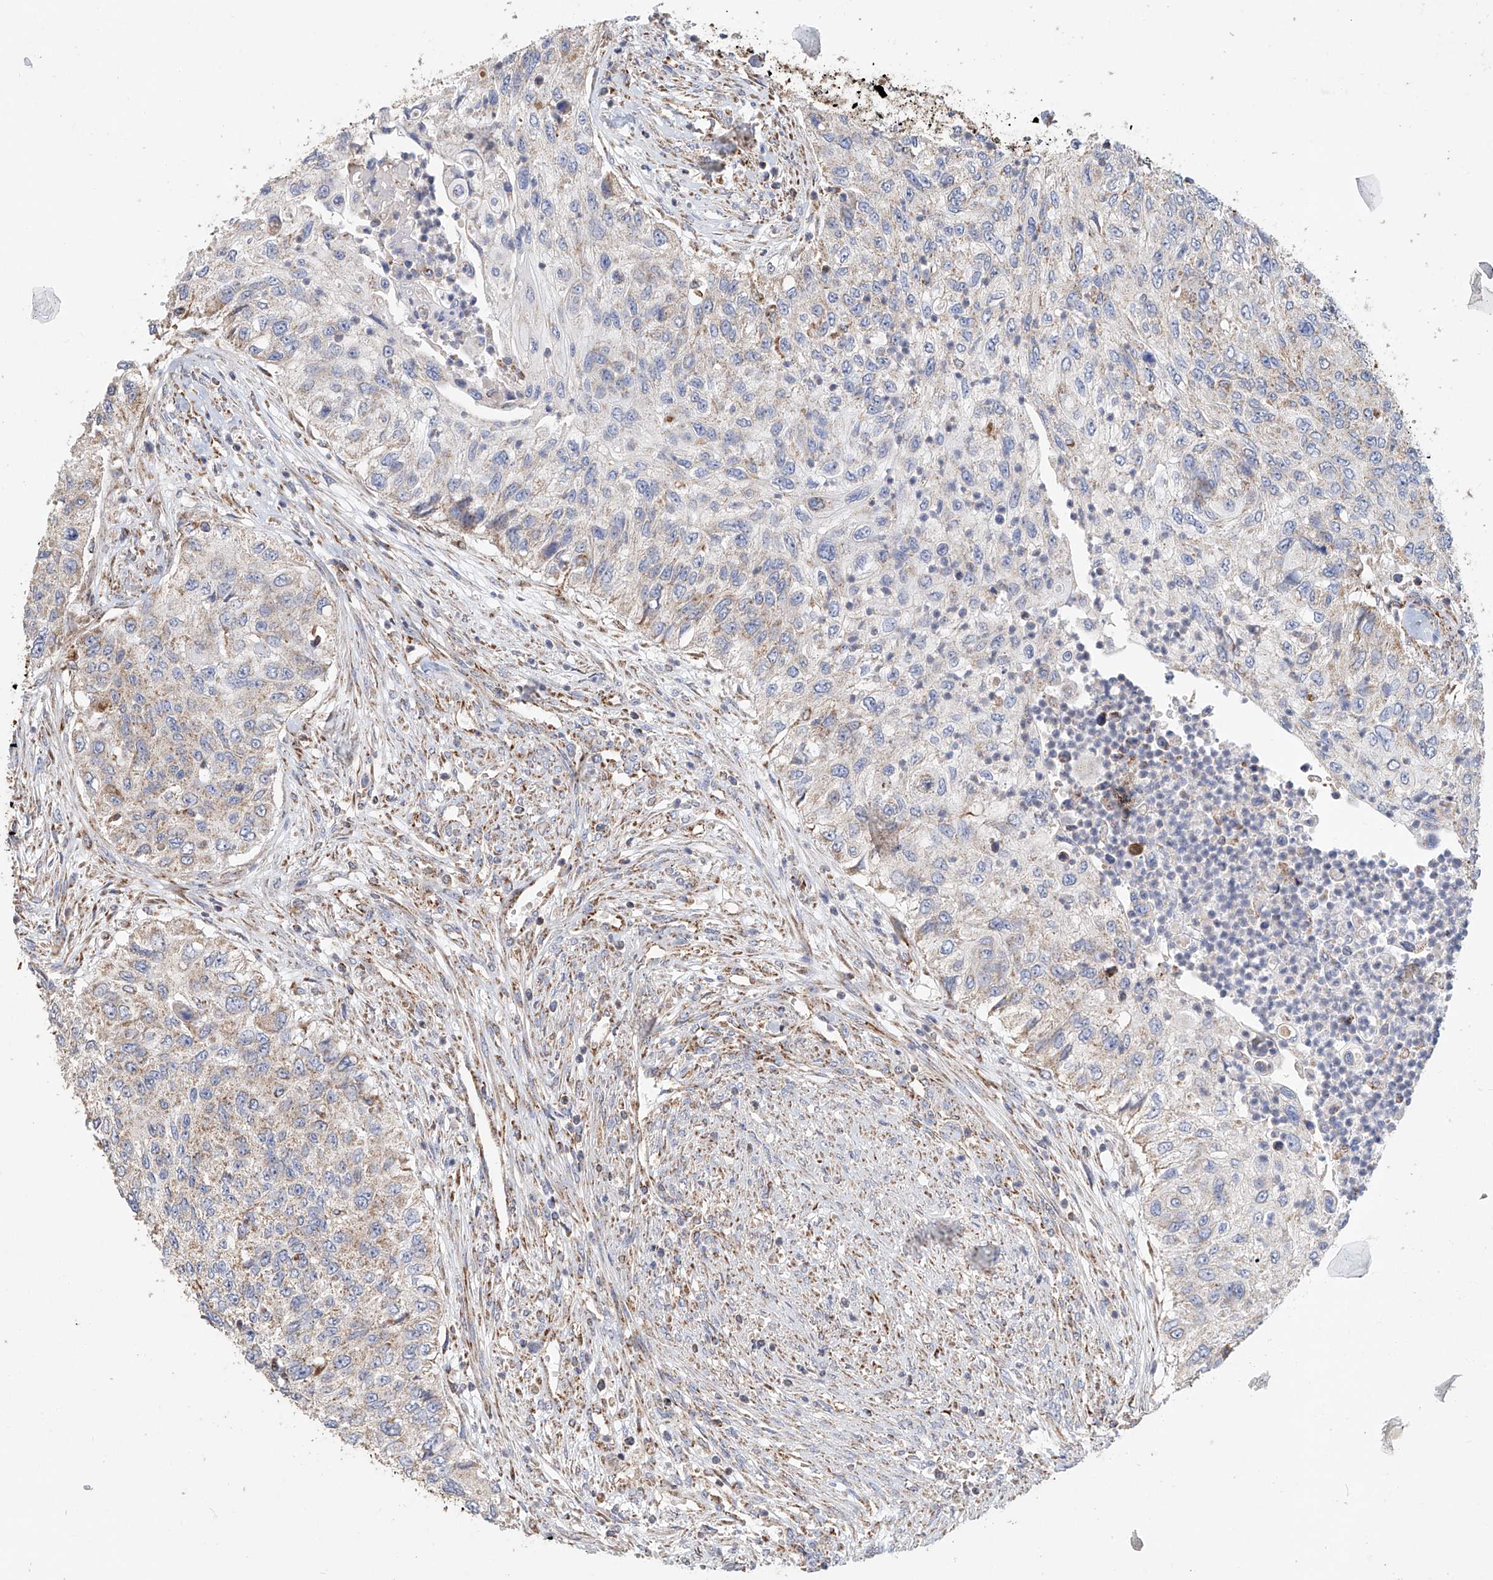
{"staining": {"intensity": "weak", "quantity": "<25%", "location": "cytoplasmic/membranous"}, "tissue": "urothelial cancer", "cell_type": "Tumor cells", "image_type": "cancer", "snomed": [{"axis": "morphology", "description": "Urothelial carcinoma, High grade"}, {"axis": "topography", "description": "Urinary bladder"}], "caption": "Immunohistochemical staining of human urothelial carcinoma (high-grade) demonstrates no significant expression in tumor cells.", "gene": "MCL1", "patient": {"sex": "female", "age": 60}}